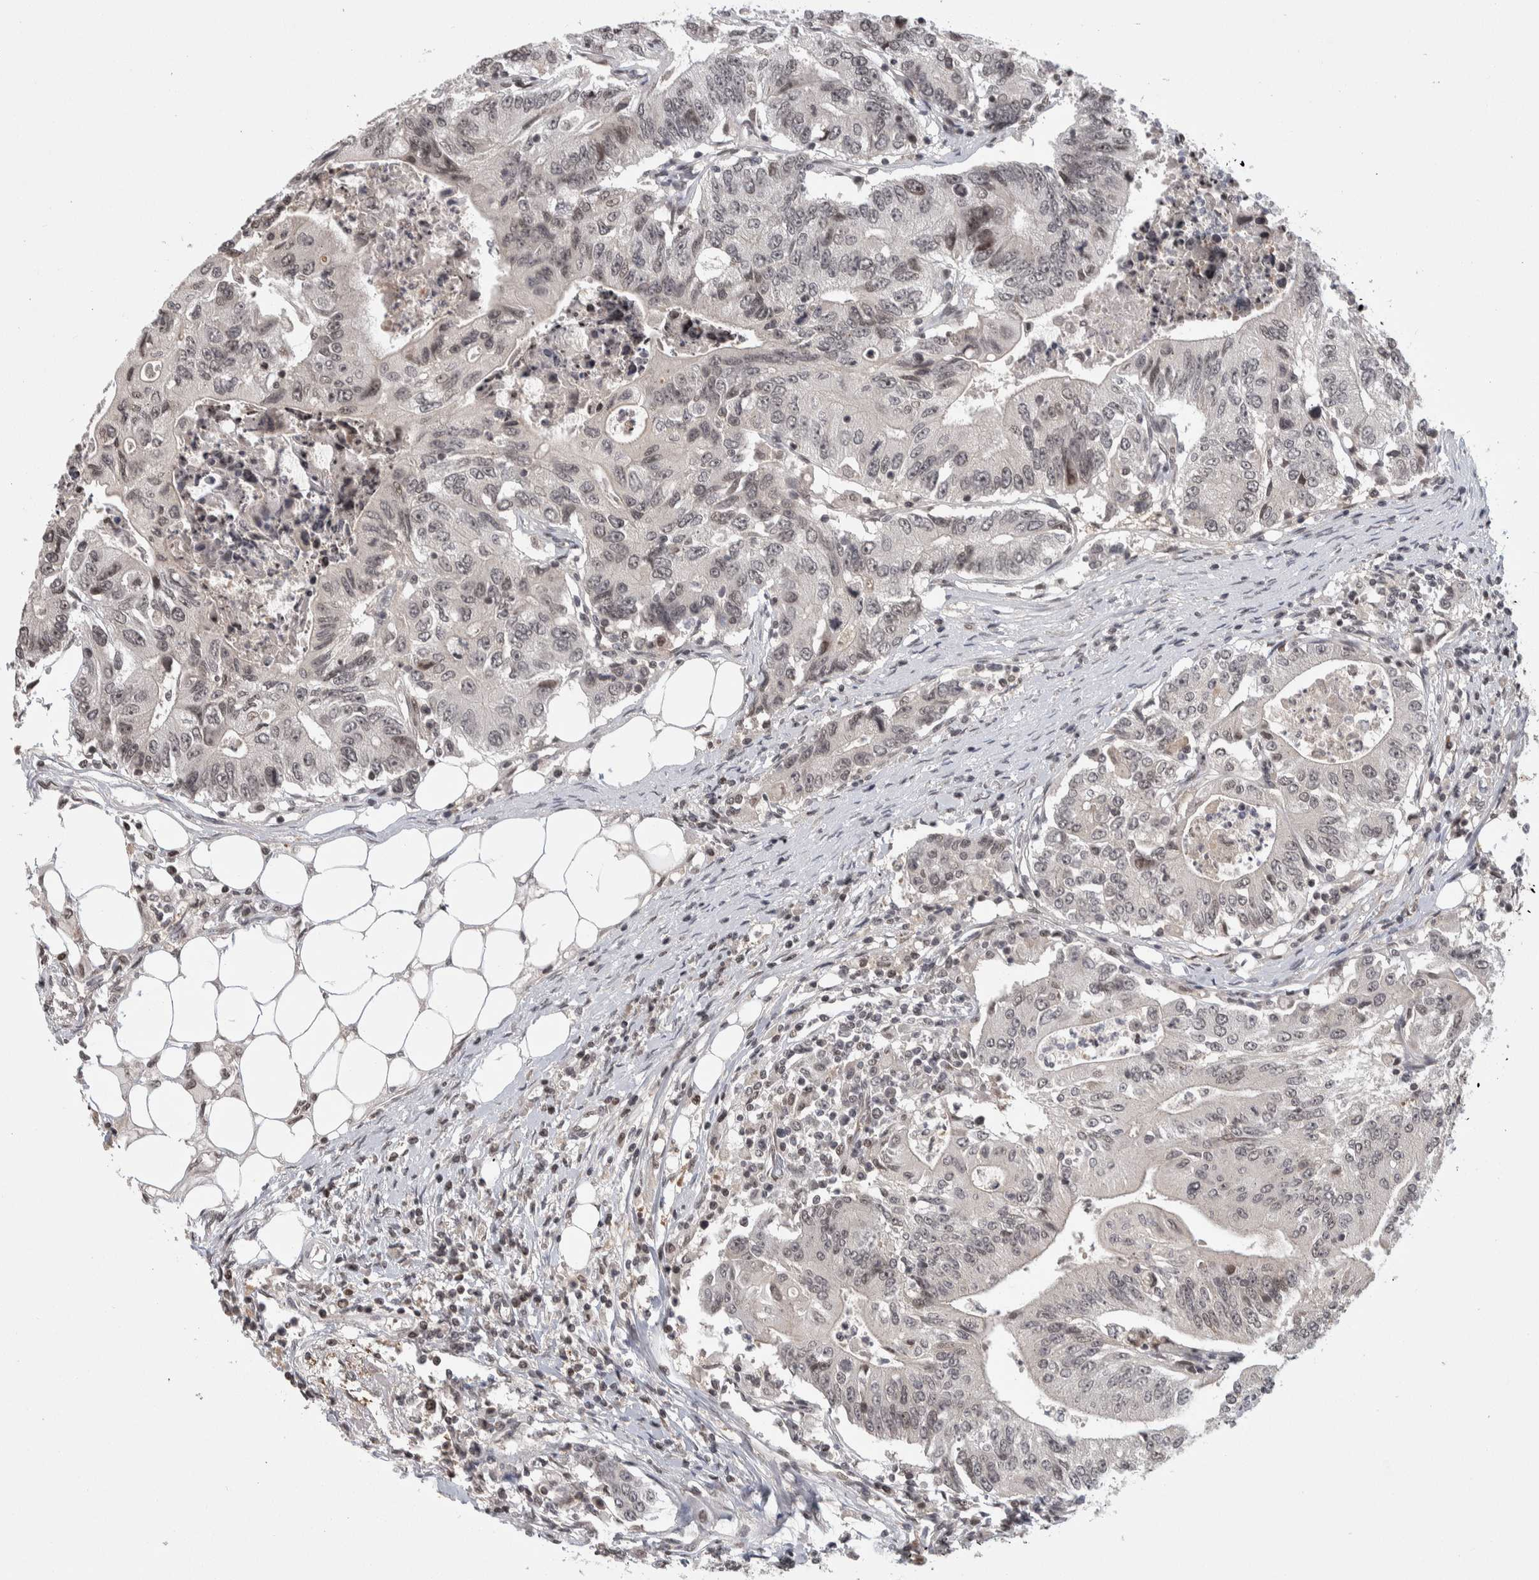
{"staining": {"intensity": "weak", "quantity": "<25%", "location": "nuclear"}, "tissue": "colorectal cancer", "cell_type": "Tumor cells", "image_type": "cancer", "snomed": [{"axis": "morphology", "description": "Adenocarcinoma, NOS"}, {"axis": "topography", "description": "Colon"}], "caption": "There is no significant staining in tumor cells of adenocarcinoma (colorectal).", "gene": "ZSCAN21", "patient": {"sex": "female", "age": 77}}